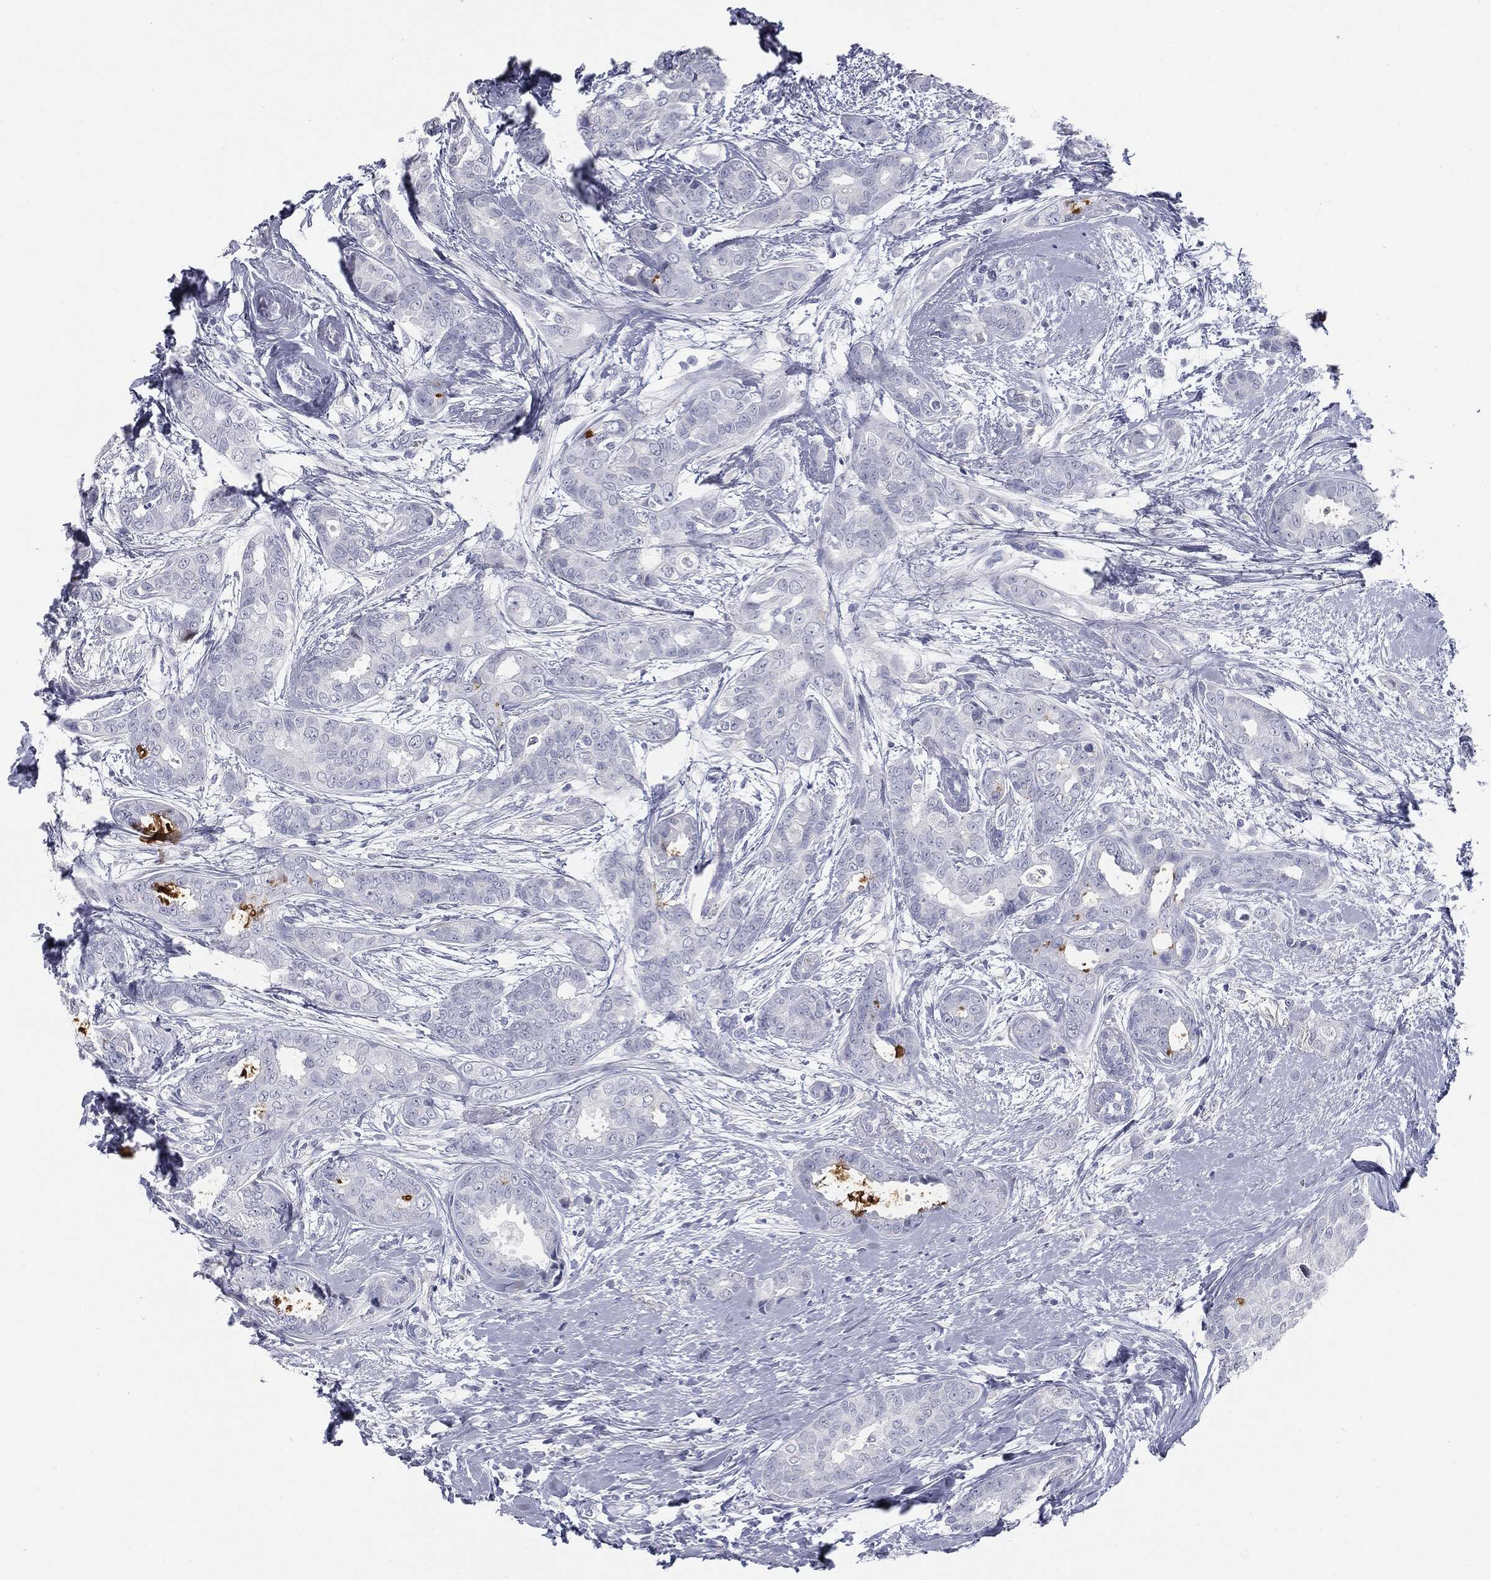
{"staining": {"intensity": "negative", "quantity": "none", "location": "none"}, "tissue": "breast cancer", "cell_type": "Tumor cells", "image_type": "cancer", "snomed": [{"axis": "morphology", "description": "Duct carcinoma"}, {"axis": "topography", "description": "Breast"}], "caption": "Breast cancer (intraductal carcinoma) stained for a protein using immunohistochemistry displays no expression tumor cells.", "gene": "MUC5AC", "patient": {"sex": "female", "age": 45}}